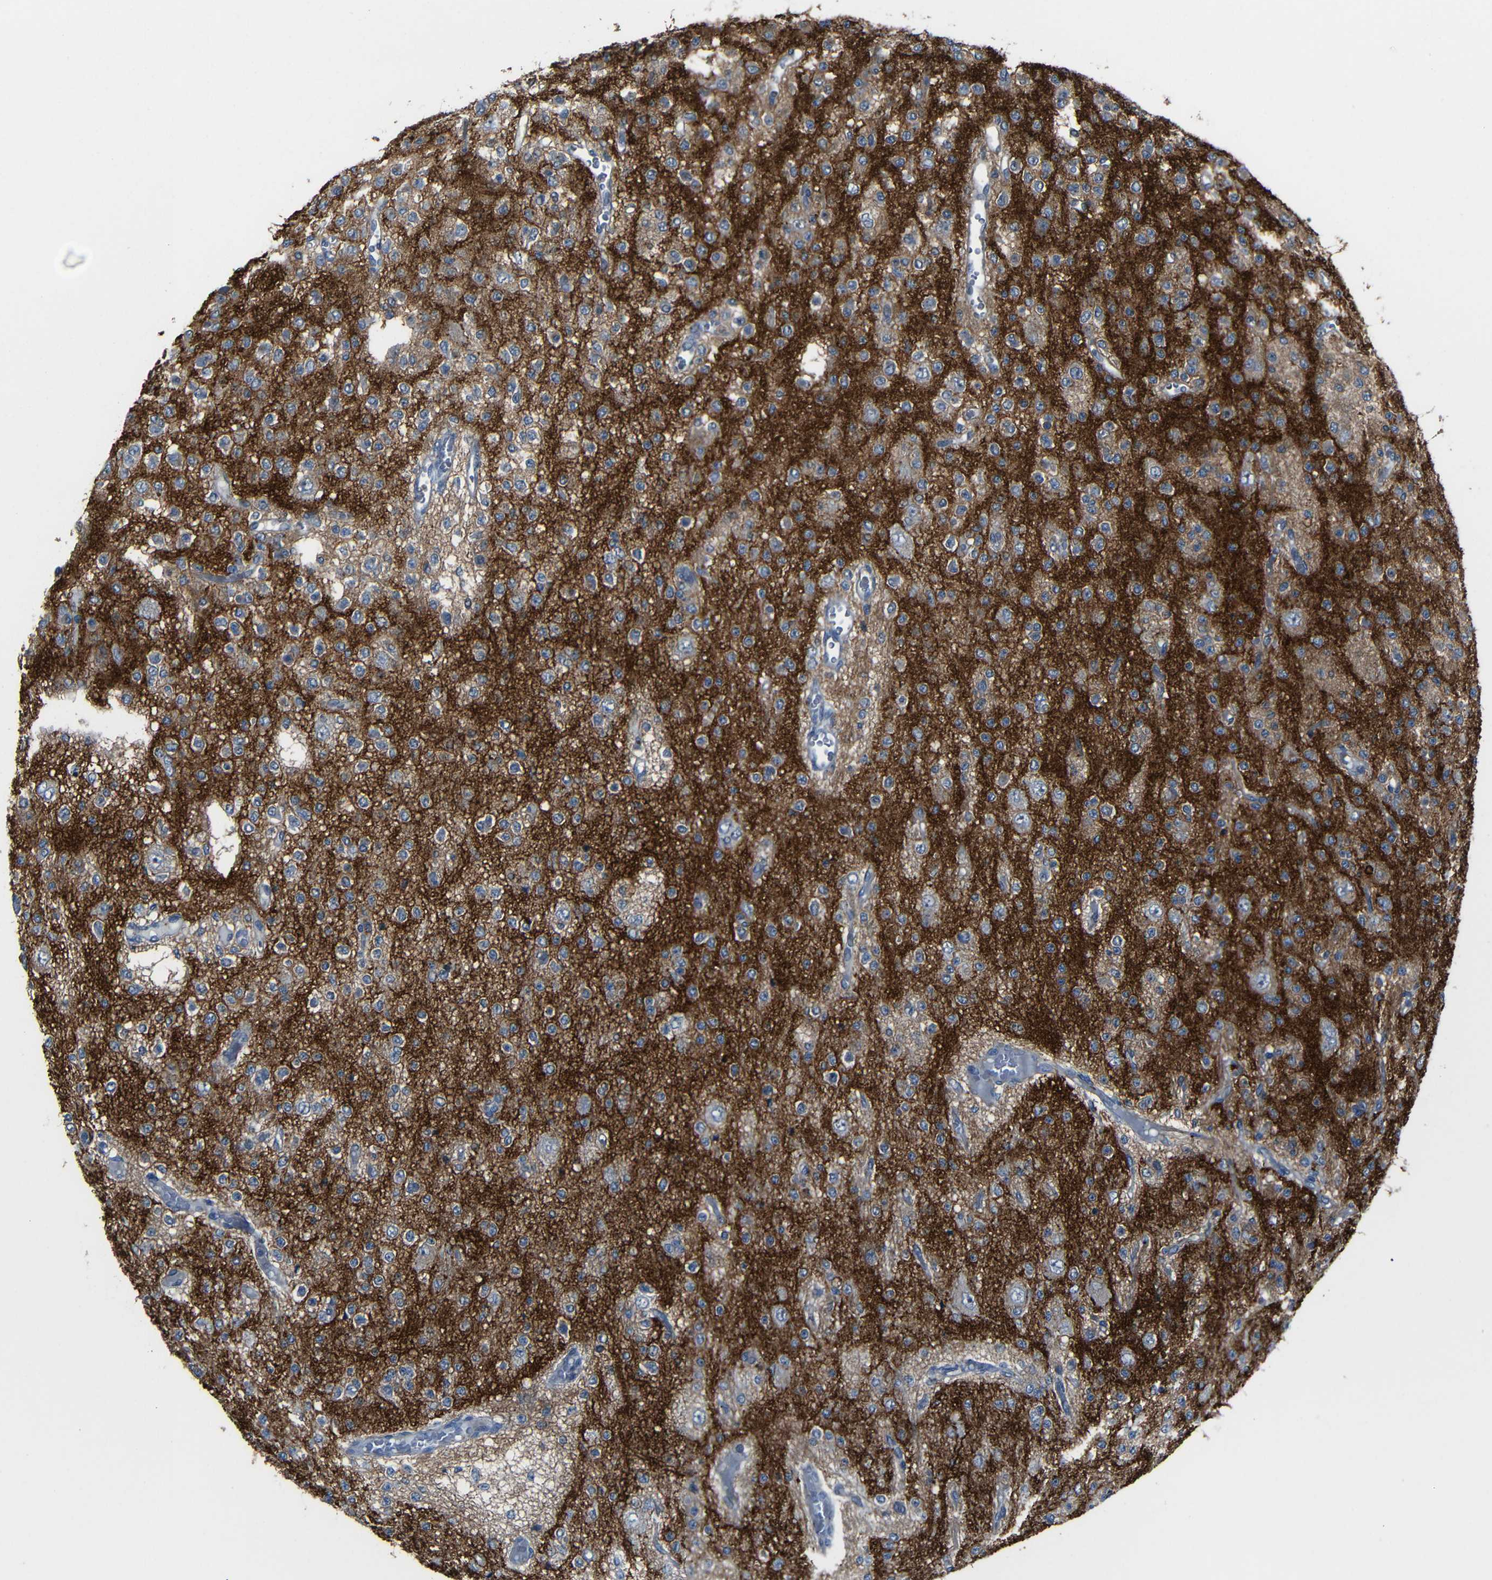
{"staining": {"intensity": "weak", "quantity": ">75%", "location": "cytoplasmic/membranous"}, "tissue": "glioma", "cell_type": "Tumor cells", "image_type": "cancer", "snomed": [{"axis": "morphology", "description": "Glioma, malignant, Low grade"}, {"axis": "topography", "description": "Brain"}], "caption": "Malignant glioma (low-grade) stained with a brown dye displays weak cytoplasmic/membranous positive staining in approximately >75% of tumor cells.", "gene": "DNAJC5", "patient": {"sex": "male", "age": 38}}